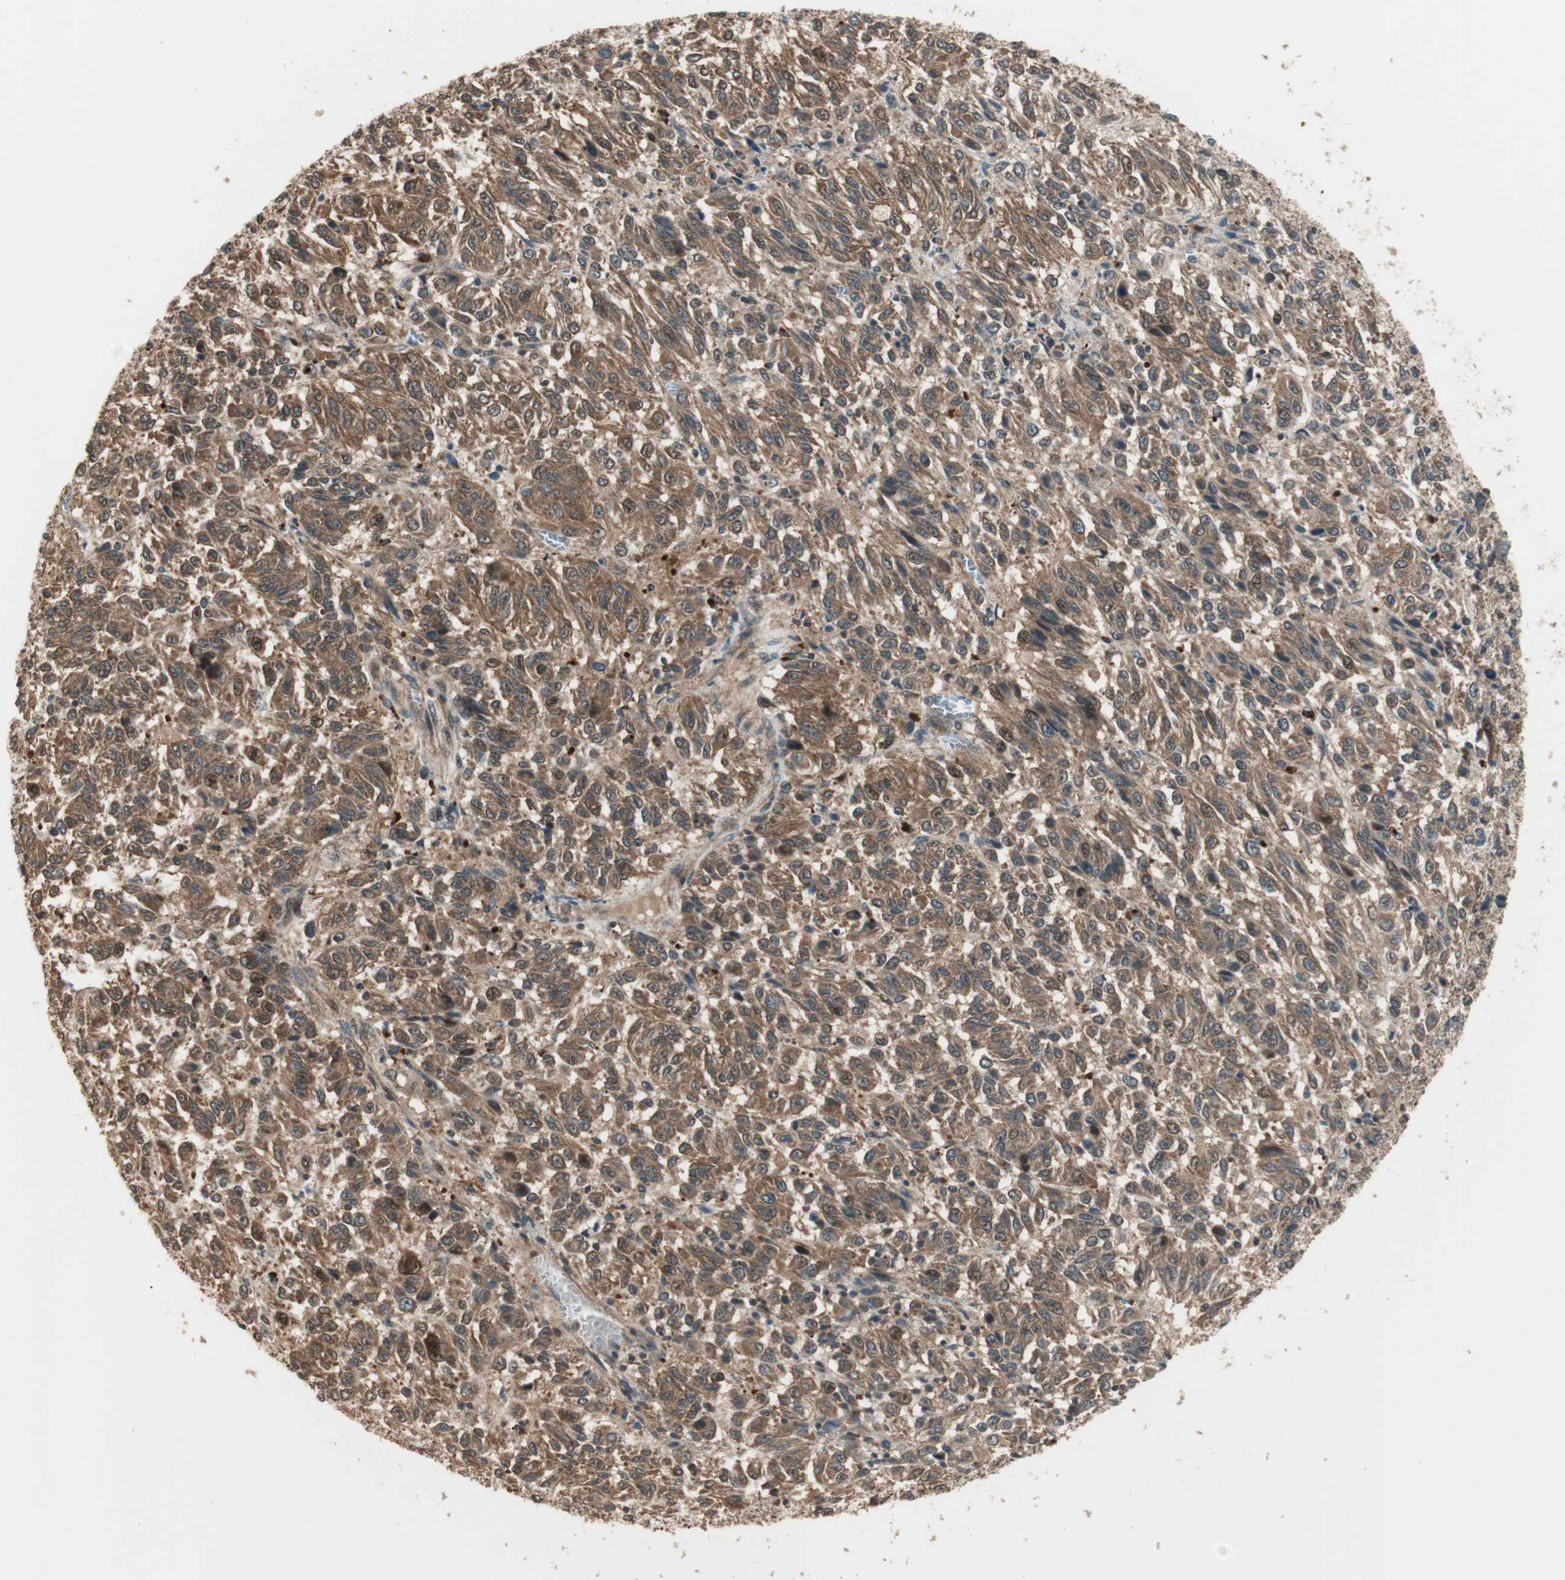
{"staining": {"intensity": "moderate", "quantity": ">75%", "location": "cytoplasmic/membranous"}, "tissue": "melanoma", "cell_type": "Tumor cells", "image_type": "cancer", "snomed": [{"axis": "morphology", "description": "Malignant melanoma, Metastatic site"}, {"axis": "topography", "description": "Lung"}], "caption": "Immunohistochemical staining of melanoma shows moderate cytoplasmic/membranous protein expression in about >75% of tumor cells.", "gene": "CNOT4", "patient": {"sex": "male", "age": 64}}